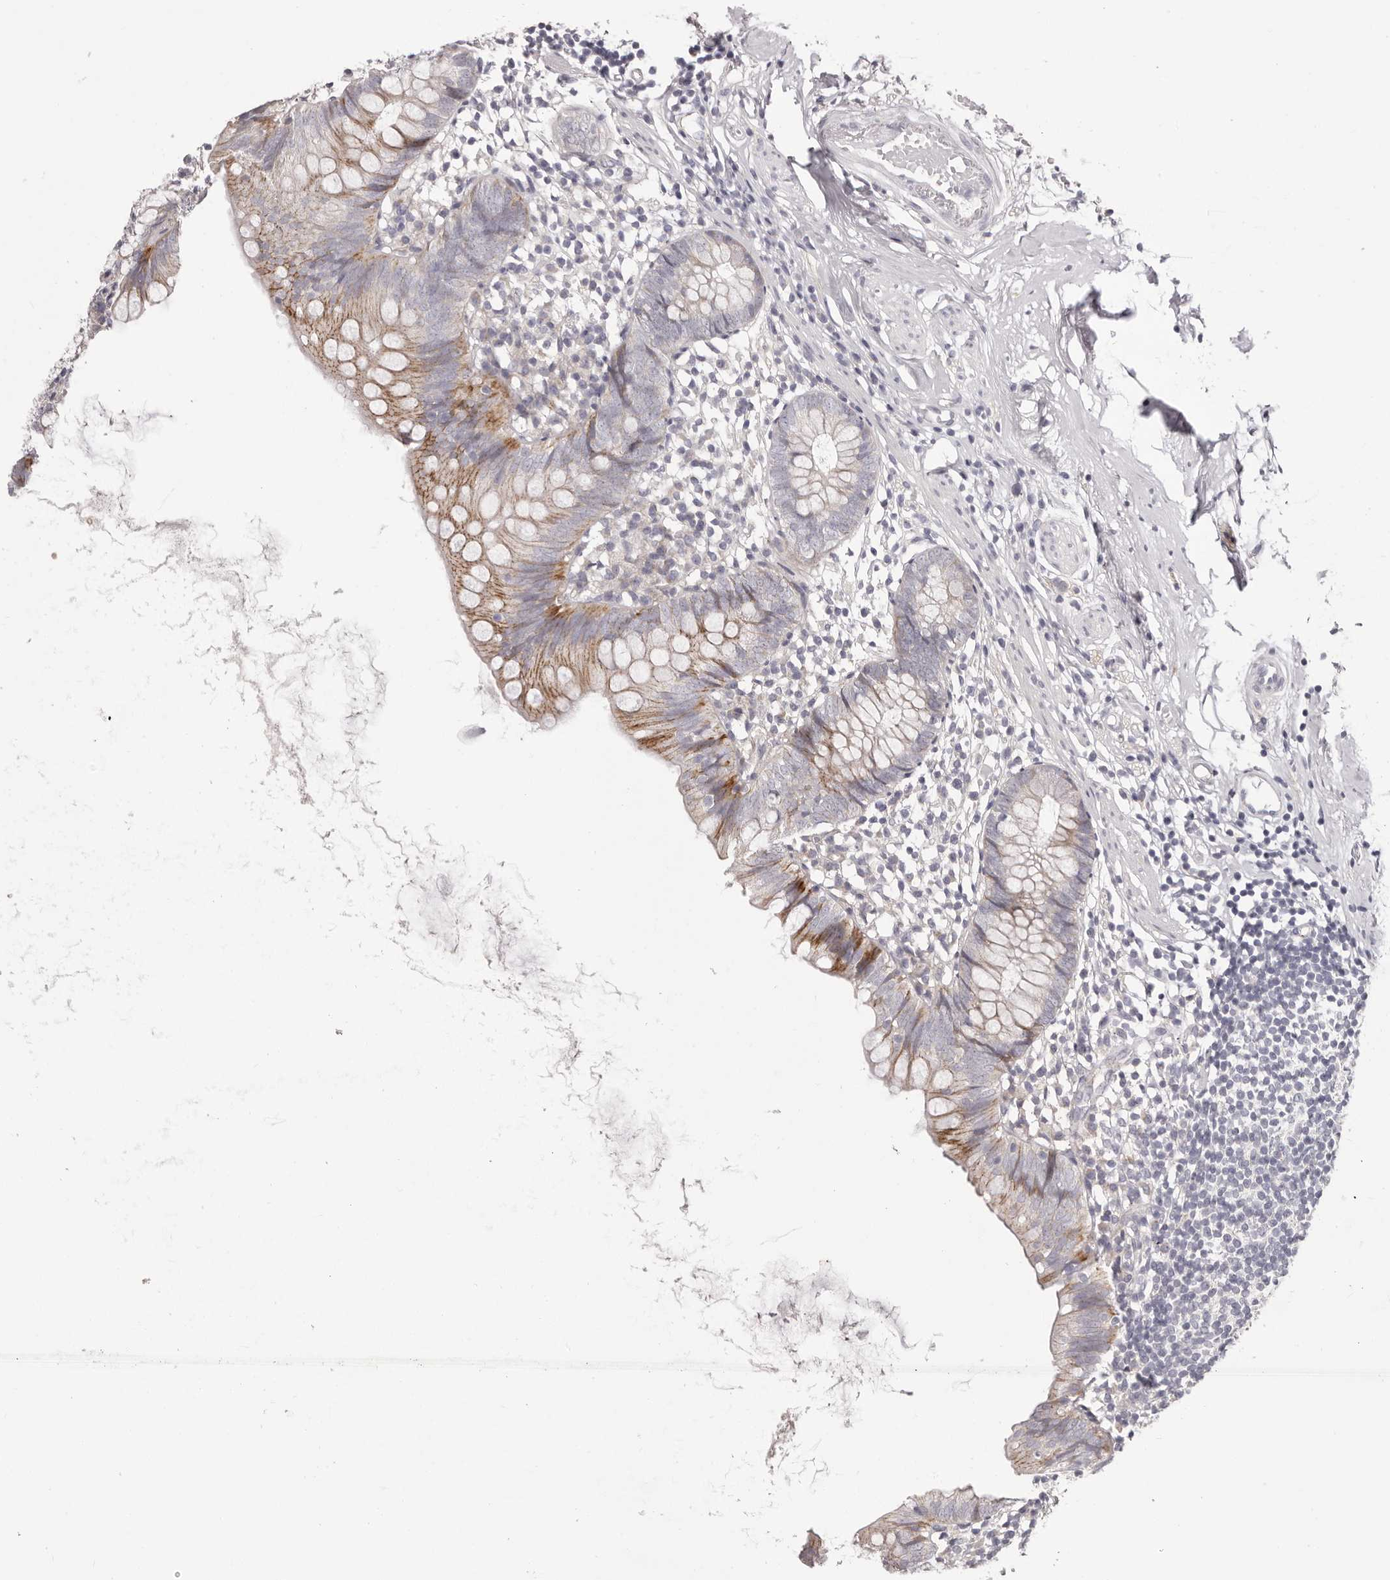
{"staining": {"intensity": "moderate", "quantity": "<25%", "location": "cytoplasmic/membranous"}, "tissue": "appendix", "cell_type": "Glandular cells", "image_type": "normal", "snomed": [{"axis": "morphology", "description": "Normal tissue, NOS"}, {"axis": "topography", "description": "Appendix"}], "caption": "Immunohistochemistry of normal human appendix displays low levels of moderate cytoplasmic/membranous staining in about <25% of glandular cells.", "gene": "OTUD3", "patient": {"sex": "female", "age": 62}}